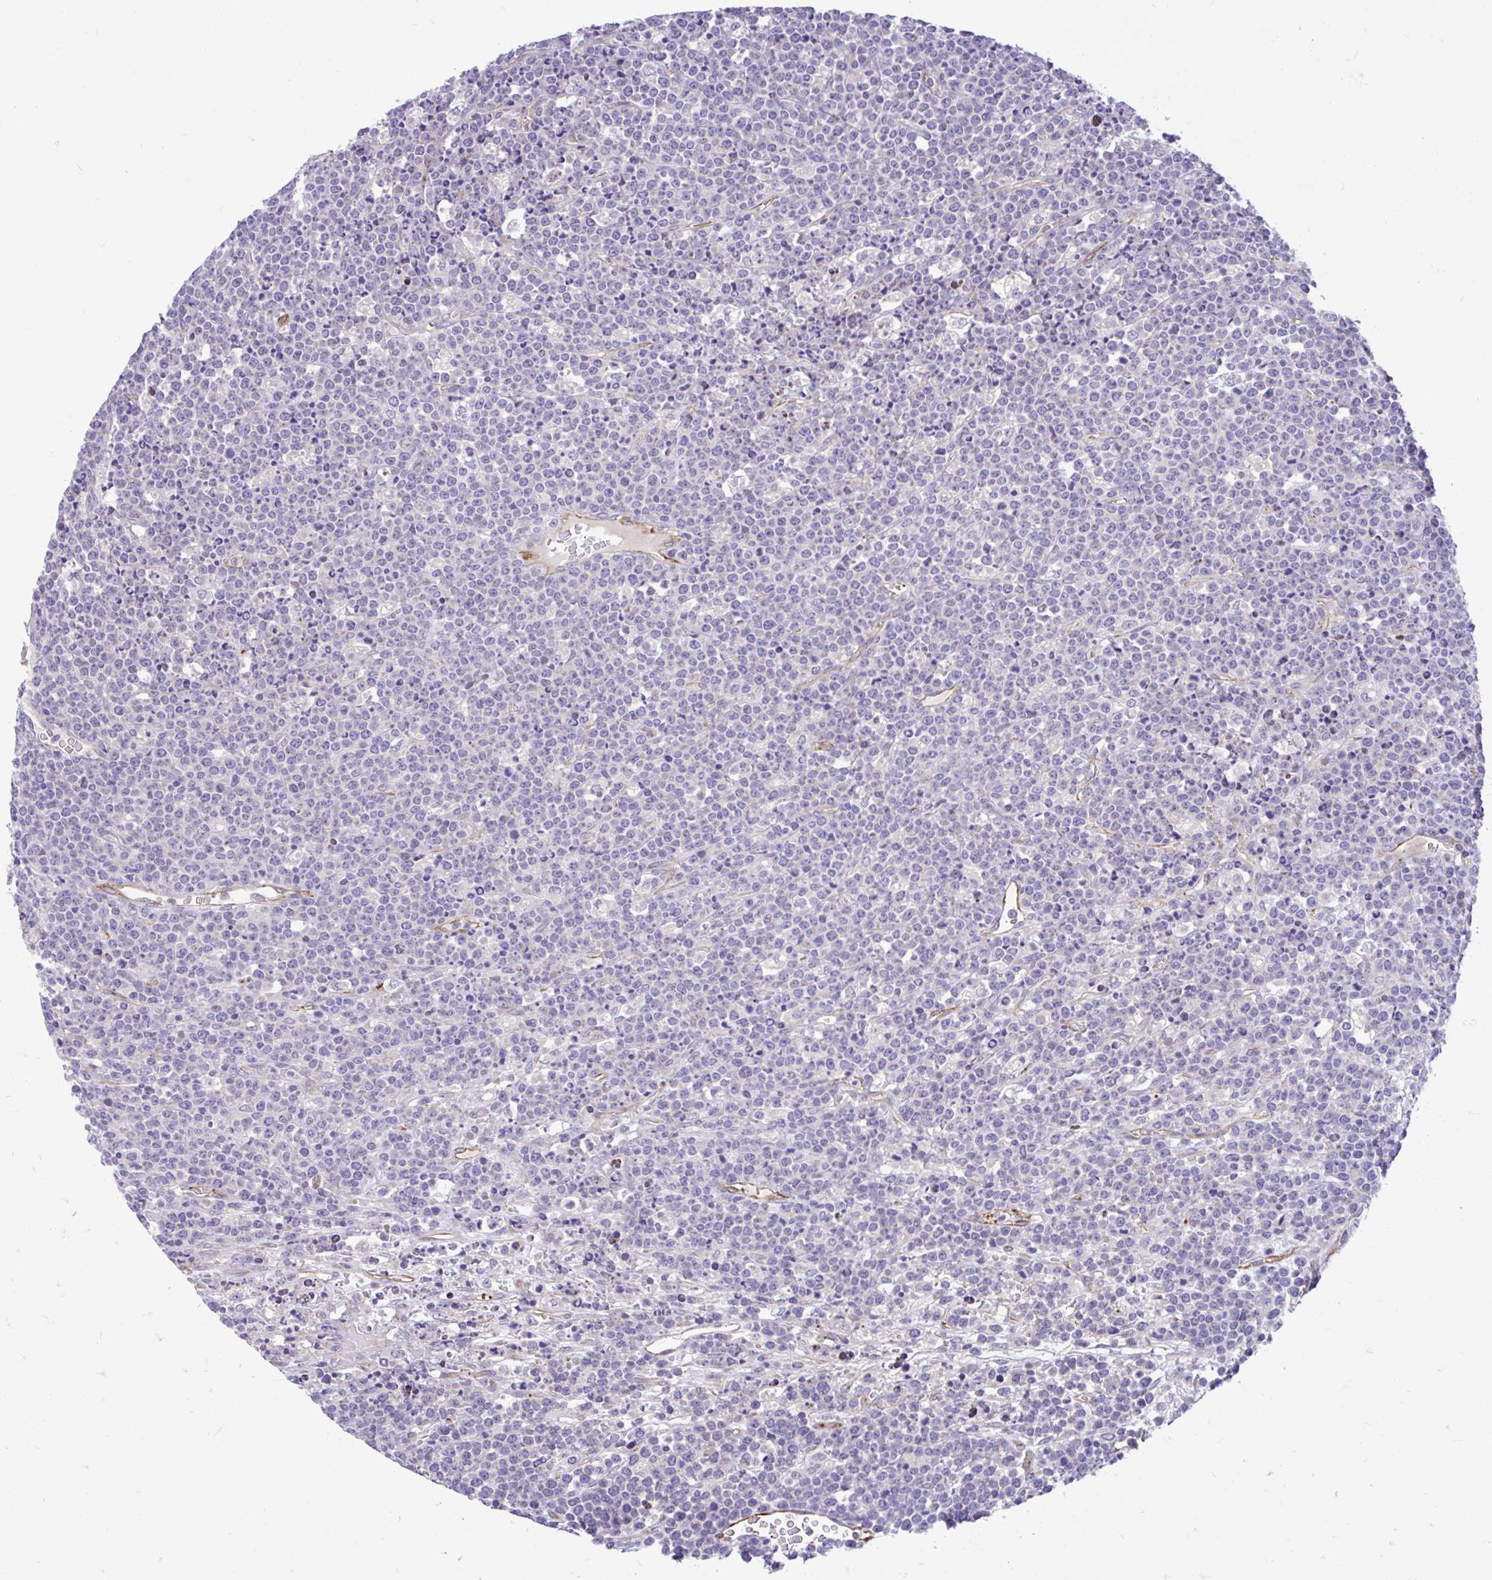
{"staining": {"intensity": "negative", "quantity": "none", "location": "none"}, "tissue": "lymphoma", "cell_type": "Tumor cells", "image_type": "cancer", "snomed": [{"axis": "morphology", "description": "Malignant lymphoma, non-Hodgkin's type, High grade"}, {"axis": "topography", "description": "Ovary"}], "caption": "High-grade malignant lymphoma, non-Hodgkin's type was stained to show a protein in brown. There is no significant positivity in tumor cells.", "gene": "ESPNL", "patient": {"sex": "female", "age": 56}}